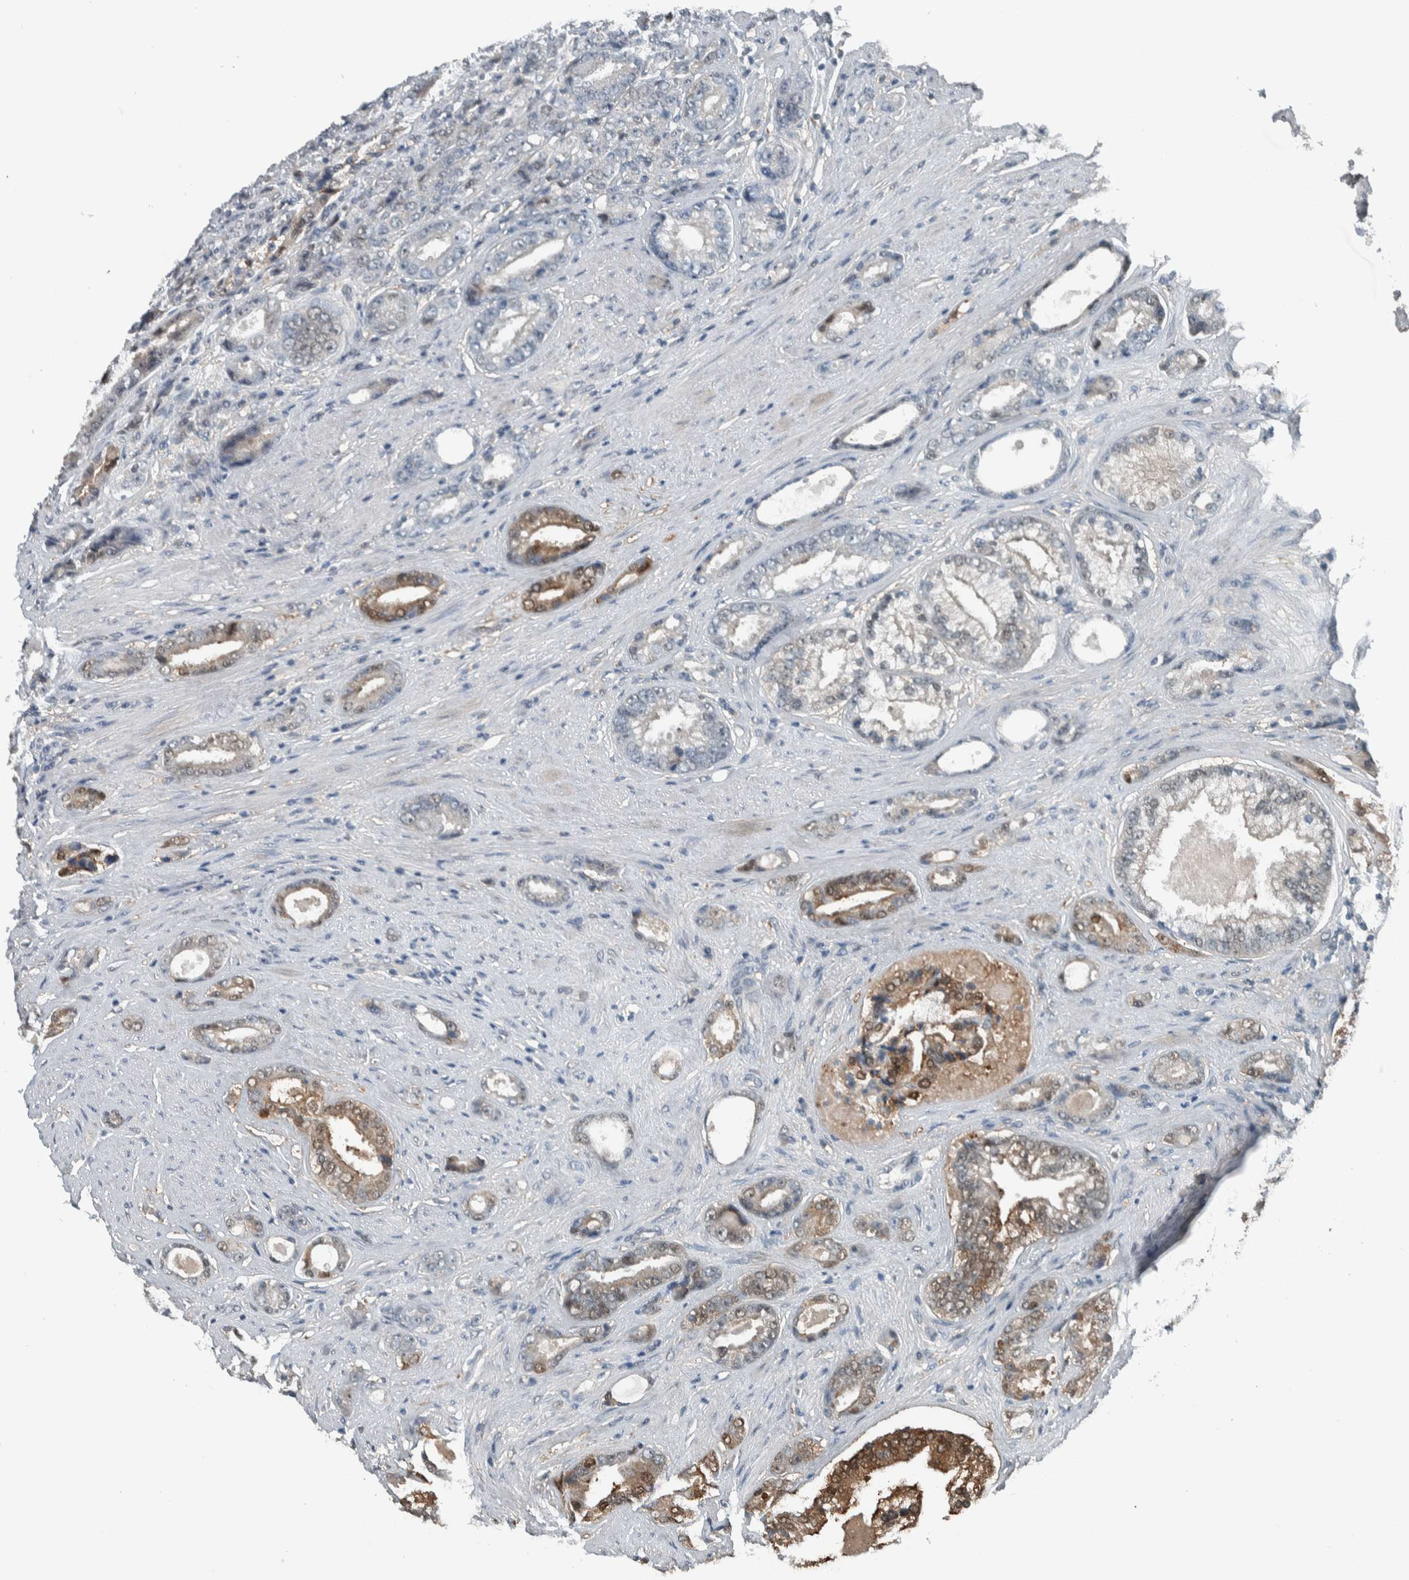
{"staining": {"intensity": "moderate", "quantity": "<25%", "location": "cytoplasmic/membranous,nuclear"}, "tissue": "prostate cancer", "cell_type": "Tumor cells", "image_type": "cancer", "snomed": [{"axis": "morphology", "description": "Adenocarcinoma, High grade"}, {"axis": "topography", "description": "Prostate"}], "caption": "Prostate cancer tissue displays moderate cytoplasmic/membranous and nuclear positivity in about <25% of tumor cells (IHC, brightfield microscopy, high magnification).", "gene": "ALAD", "patient": {"sex": "male", "age": 61}}